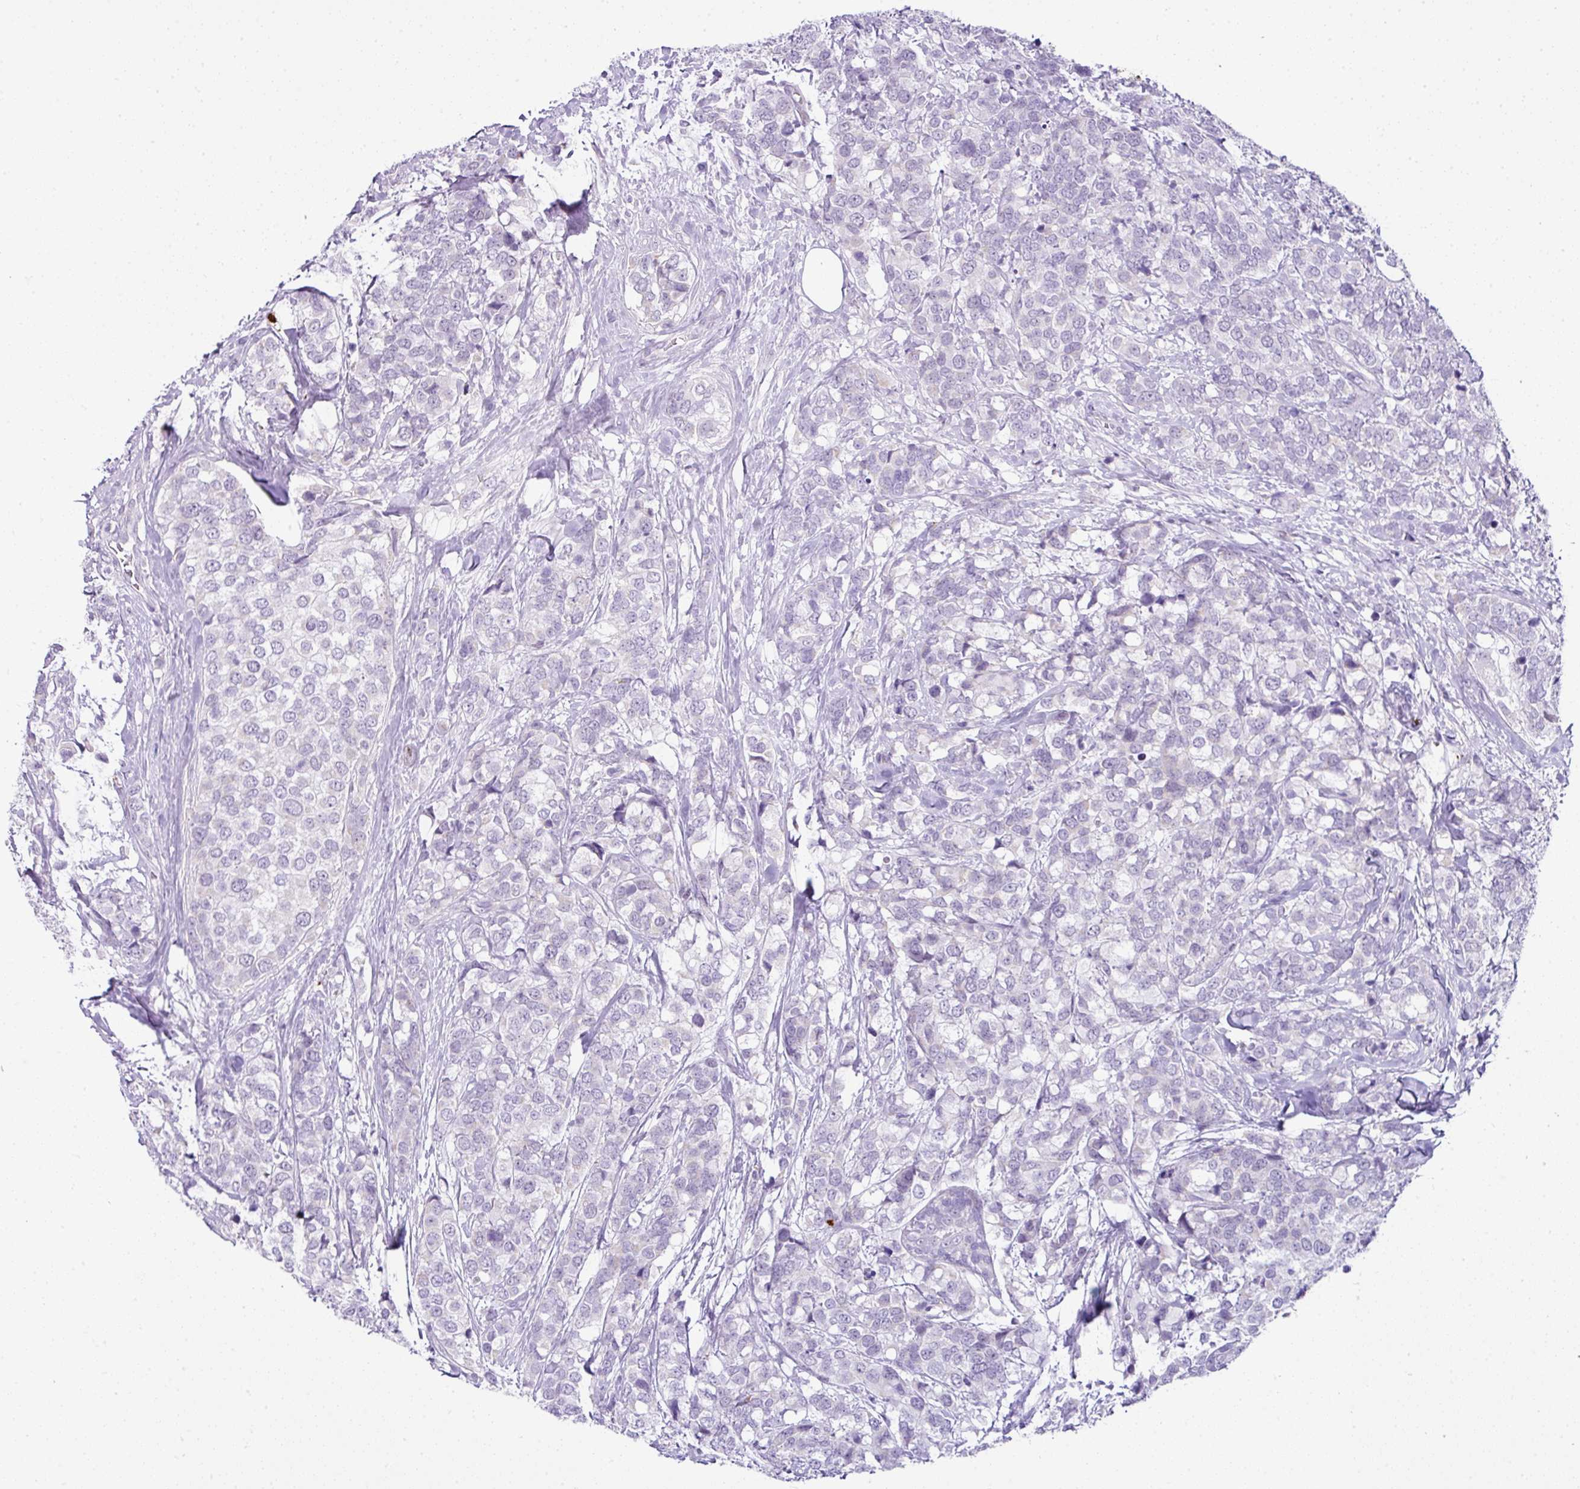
{"staining": {"intensity": "negative", "quantity": "none", "location": "none"}, "tissue": "breast cancer", "cell_type": "Tumor cells", "image_type": "cancer", "snomed": [{"axis": "morphology", "description": "Lobular carcinoma"}, {"axis": "topography", "description": "Breast"}], "caption": "Protein analysis of lobular carcinoma (breast) shows no significant expression in tumor cells.", "gene": "CMTM5", "patient": {"sex": "female", "age": 59}}